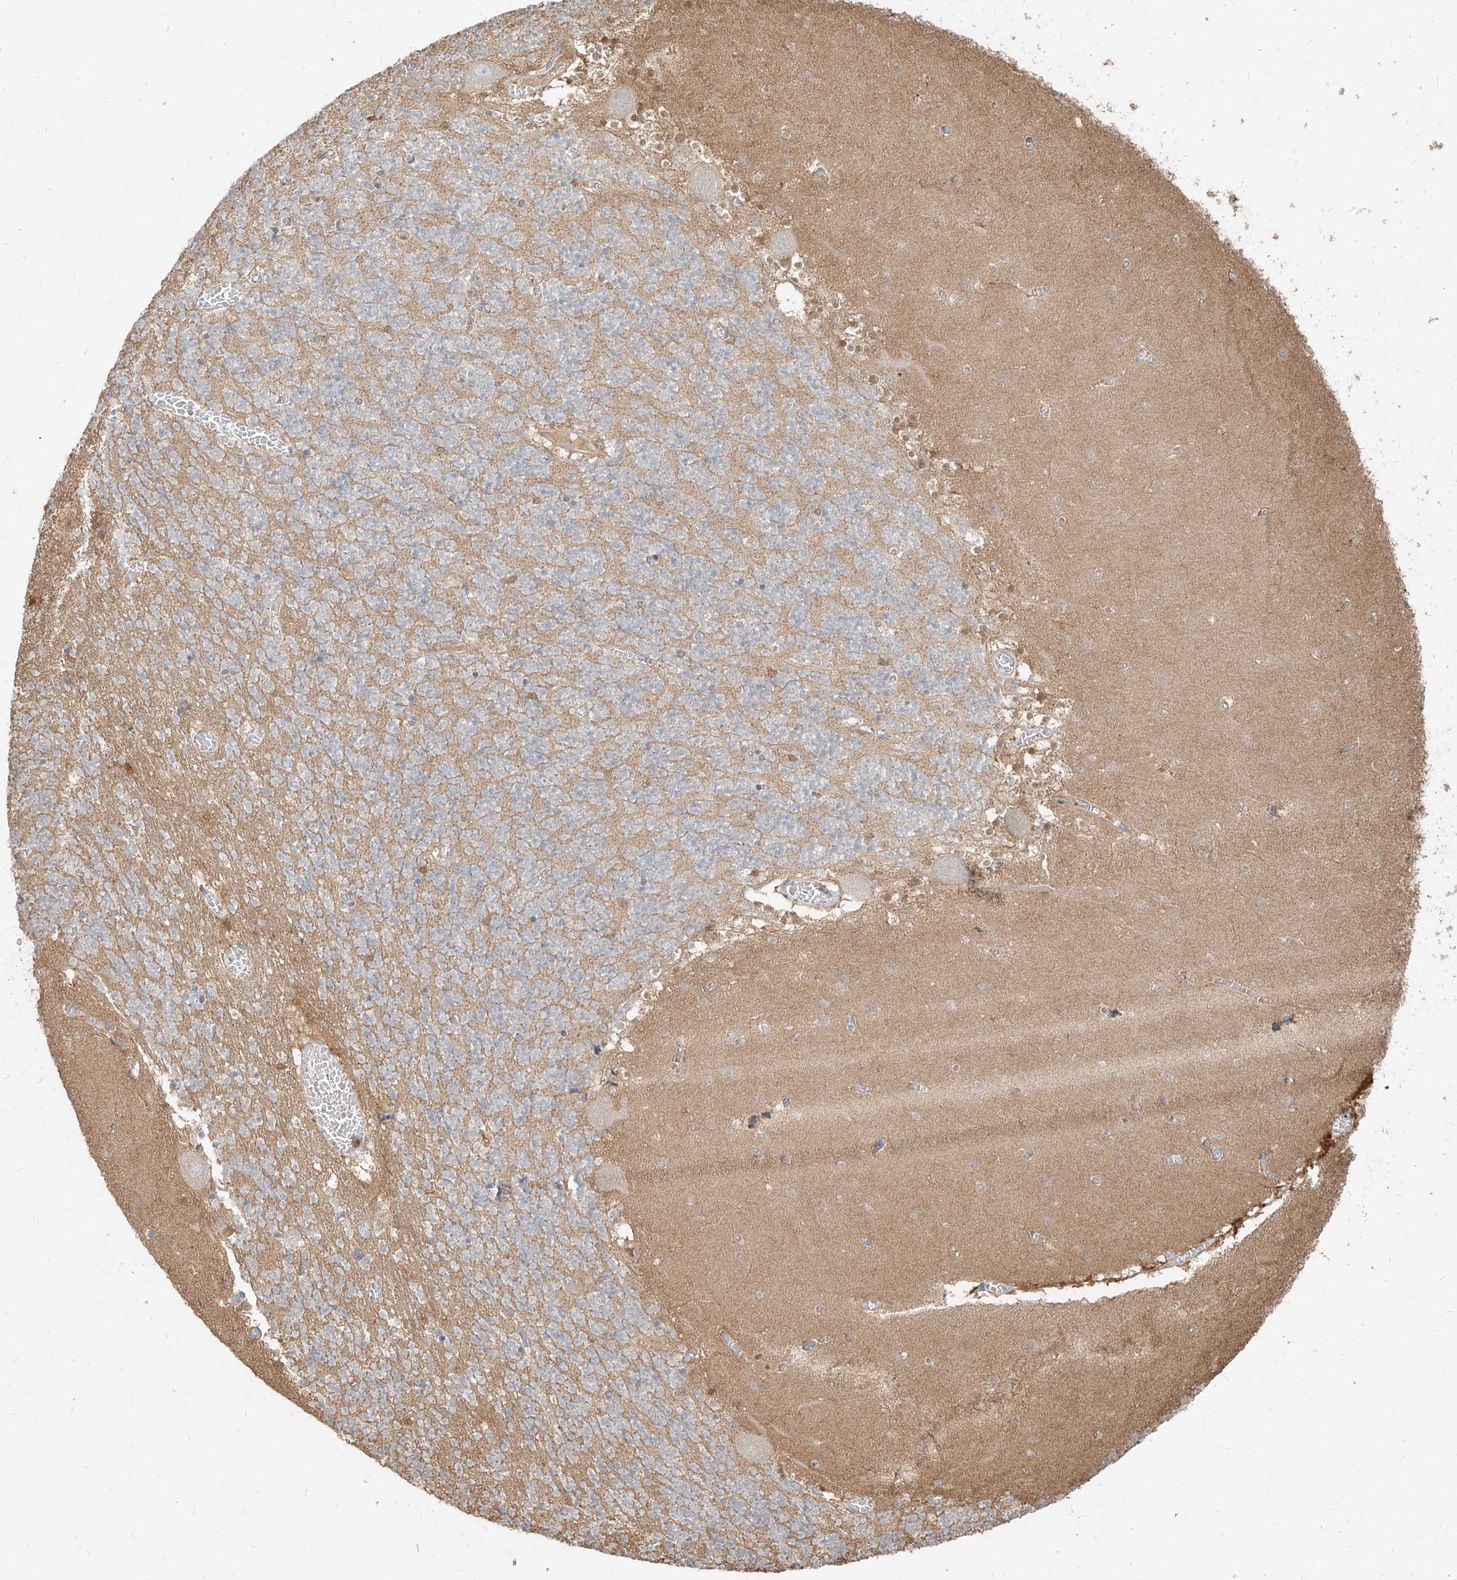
{"staining": {"intensity": "moderate", "quantity": "25%-75%", "location": "cytoplasmic/membranous"}, "tissue": "cerebellum", "cell_type": "Cells in granular layer", "image_type": "normal", "snomed": [{"axis": "morphology", "description": "Normal tissue, NOS"}, {"axis": "topography", "description": "Cerebellum"}], "caption": "The micrograph shows a brown stain indicating the presence of a protein in the cytoplasmic/membranous of cells in granular layer in cerebellum.", "gene": "PGD", "patient": {"sex": "female", "age": 28}}